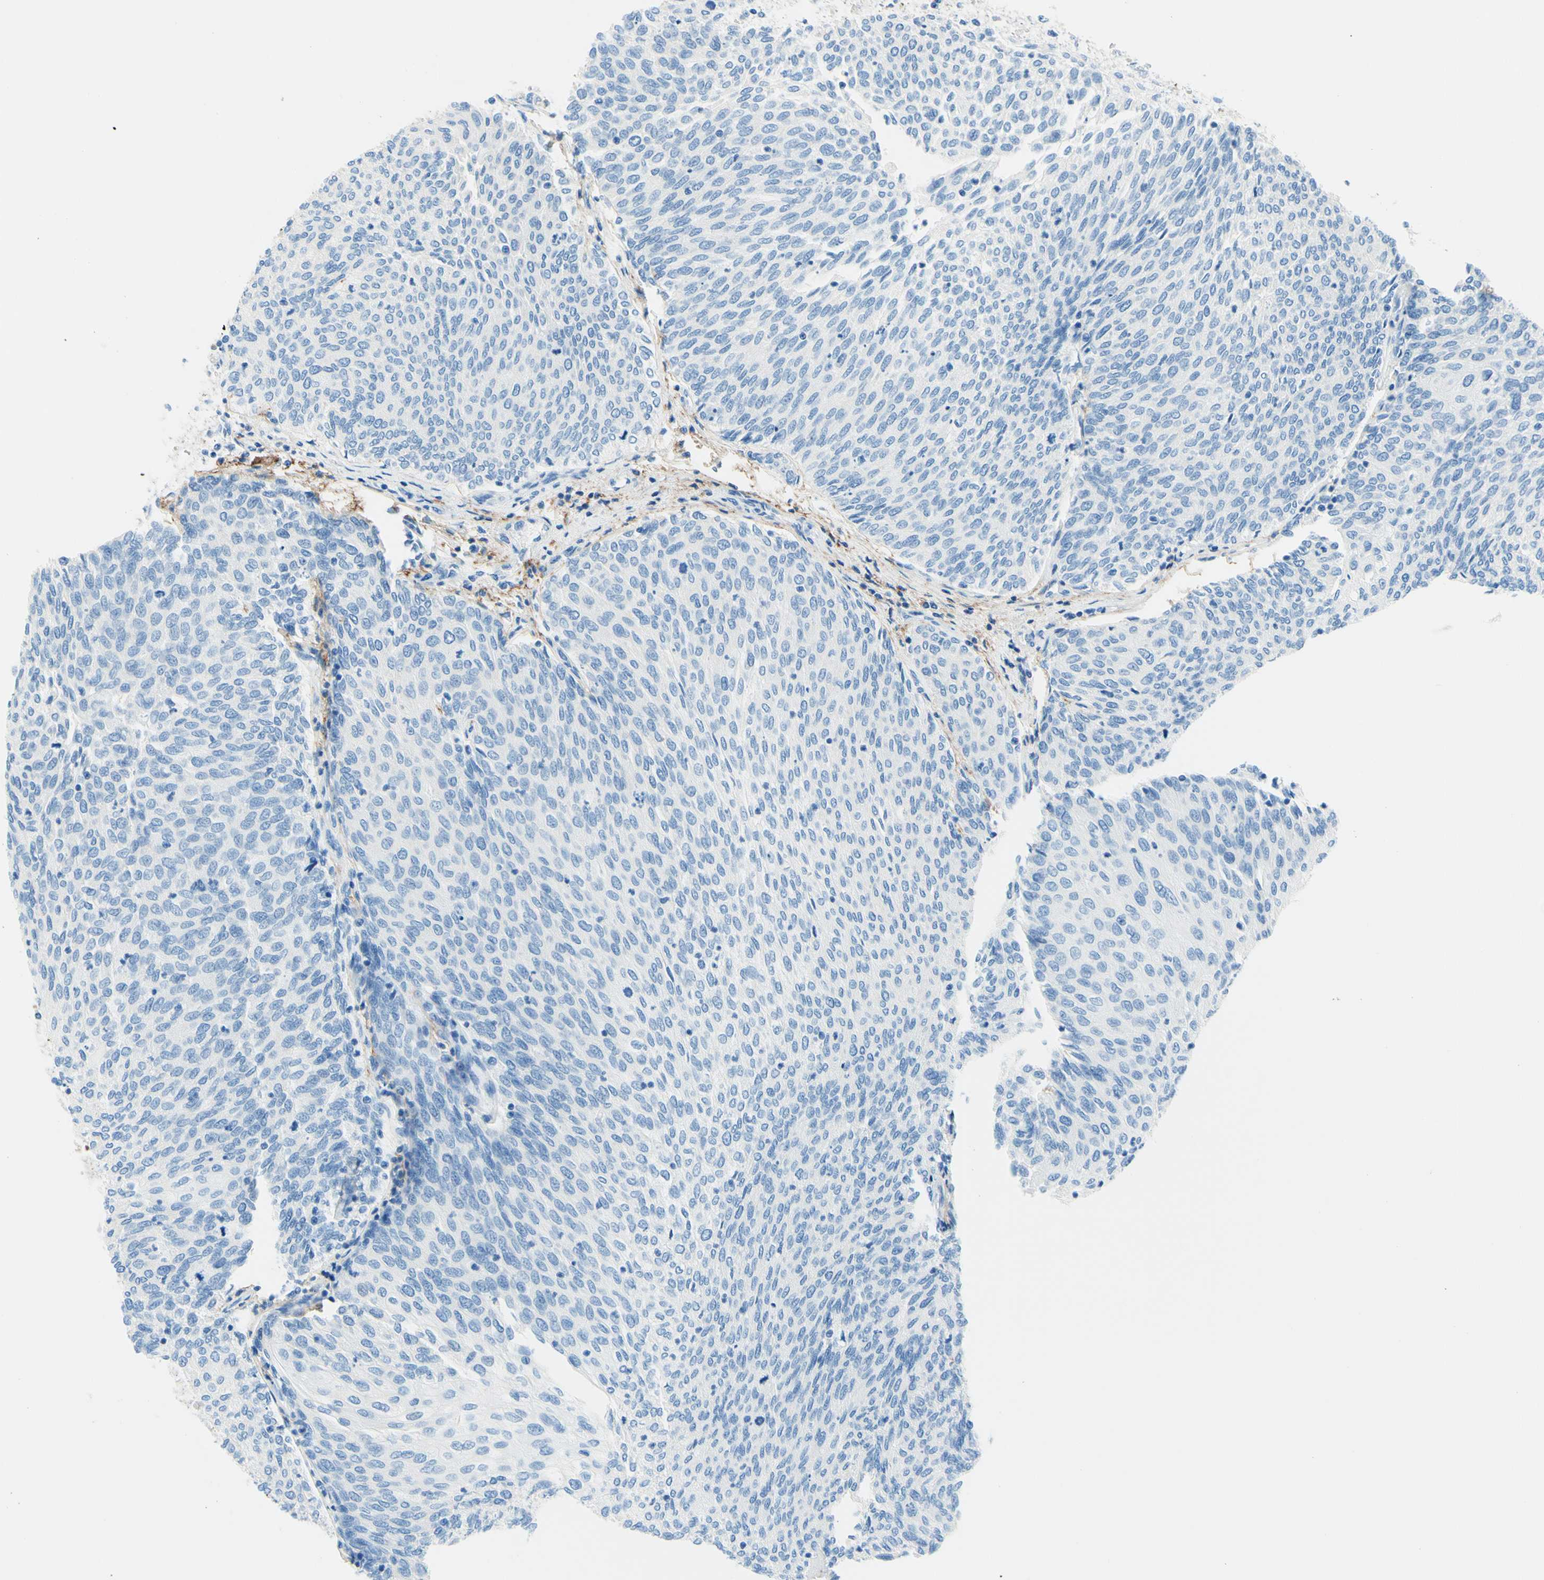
{"staining": {"intensity": "negative", "quantity": "none", "location": "none"}, "tissue": "urothelial cancer", "cell_type": "Tumor cells", "image_type": "cancer", "snomed": [{"axis": "morphology", "description": "Urothelial carcinoma, Low grade"}, {"axis": "topography", "description": "Urinary bladder"}], "caption": "An immunohistochemistry (IHC) image of urothelial cancer is shown. There is no staining in tumor cells of urothelial cancer.", "gene": "MFAP5", "patient": {"sex": "female", "age": 79}}